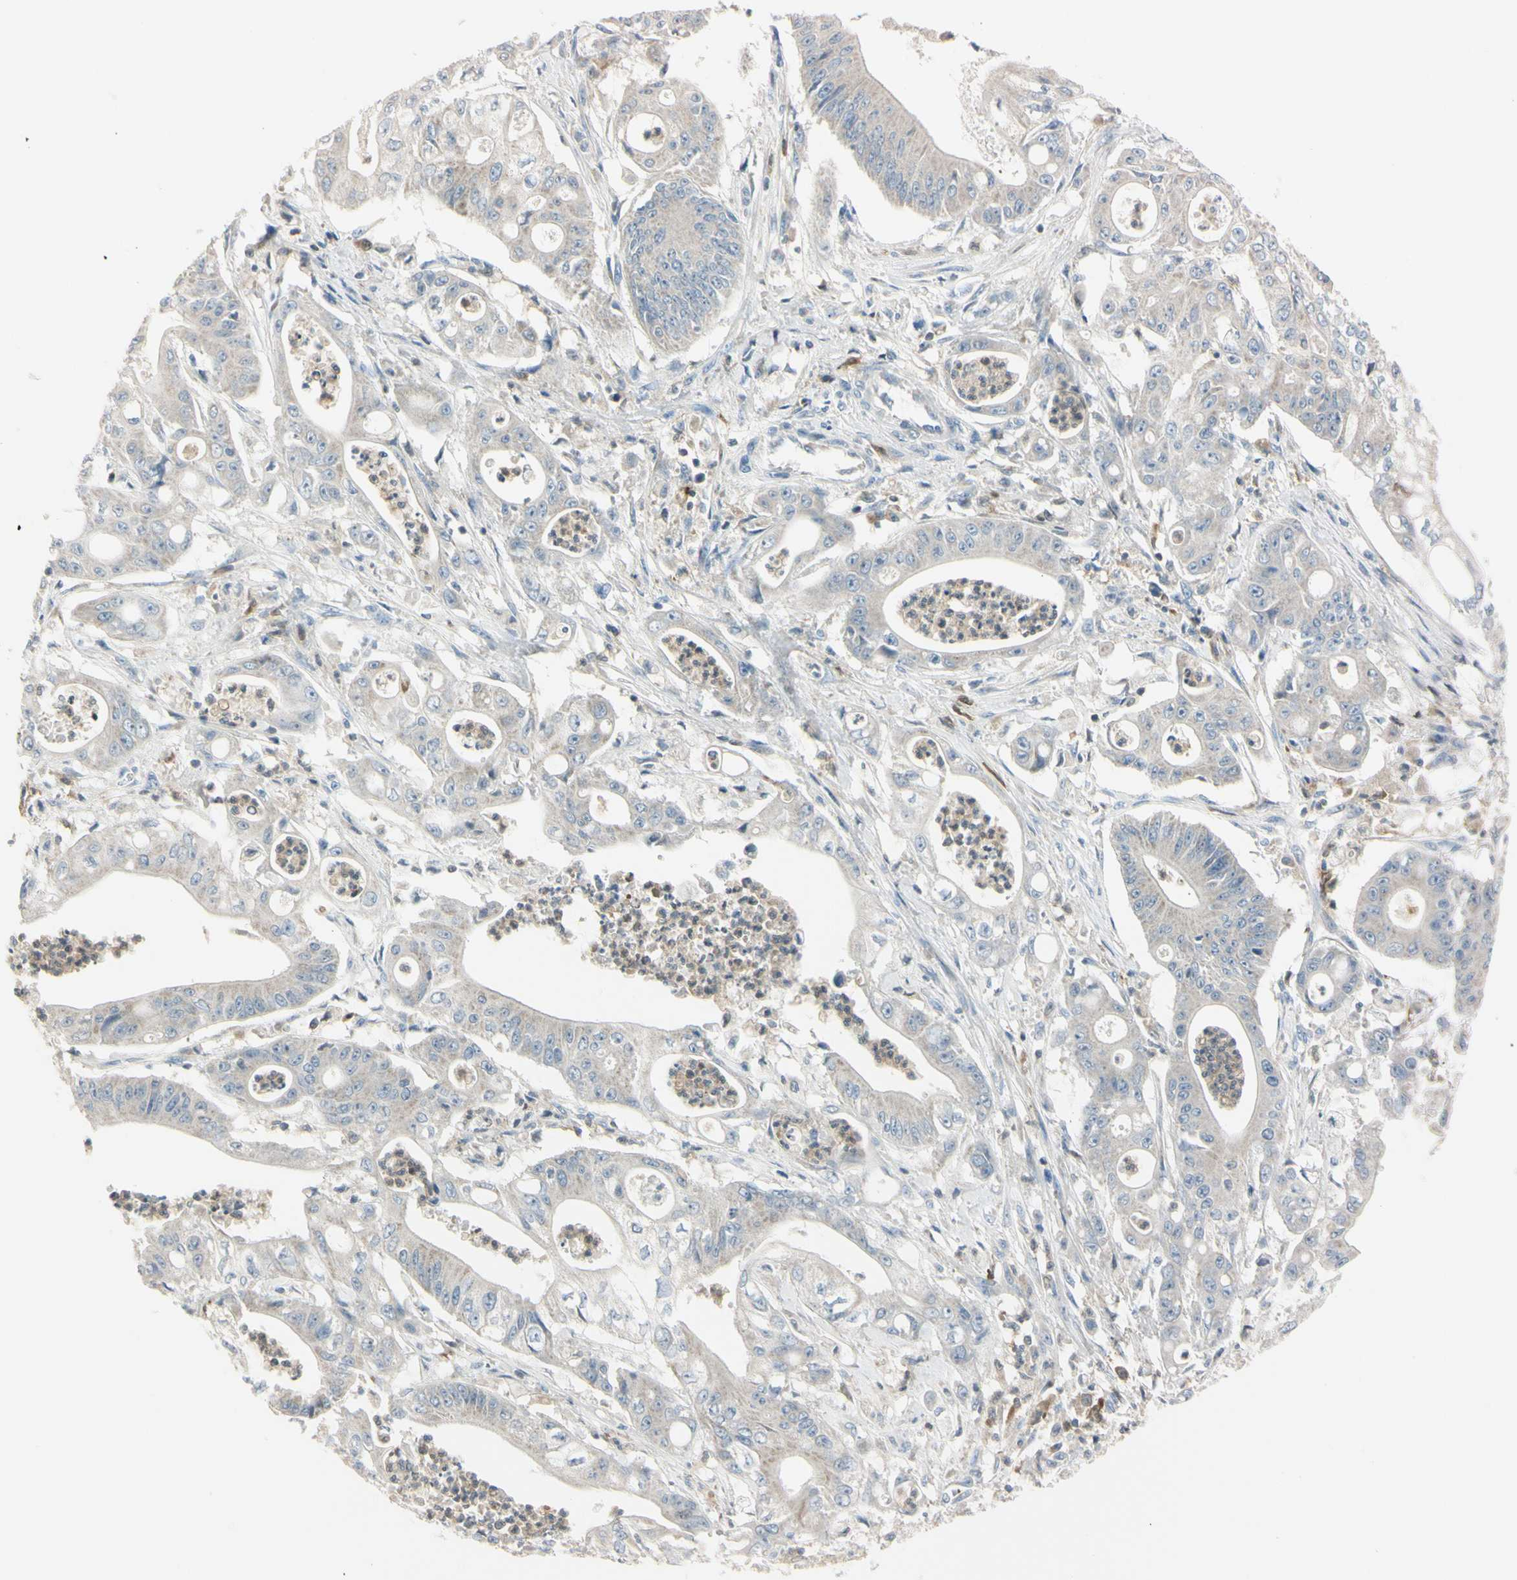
{"staining": {"intensity": "weak", "quantity": ">75%", "location": "cytoplasmic/membranous"}, "tissue": "pancreatic cancer", "cell_type": "Tumor cells", "image_type": "cancer", "snomed": [{"axis": "morphology", "description": "Normal tissue, NOS"}, {"axis": "topography", "description": "Lymph node"}], "caption": "Immunohistochemistry (IHC) (DAB) staining of human pancreatic cancer shows weak cytoplasmic/membranous protein staining in about >75% of tumor cells.", "gene": "CYRIB", "patient": {"sex": "male", "age": 62}}